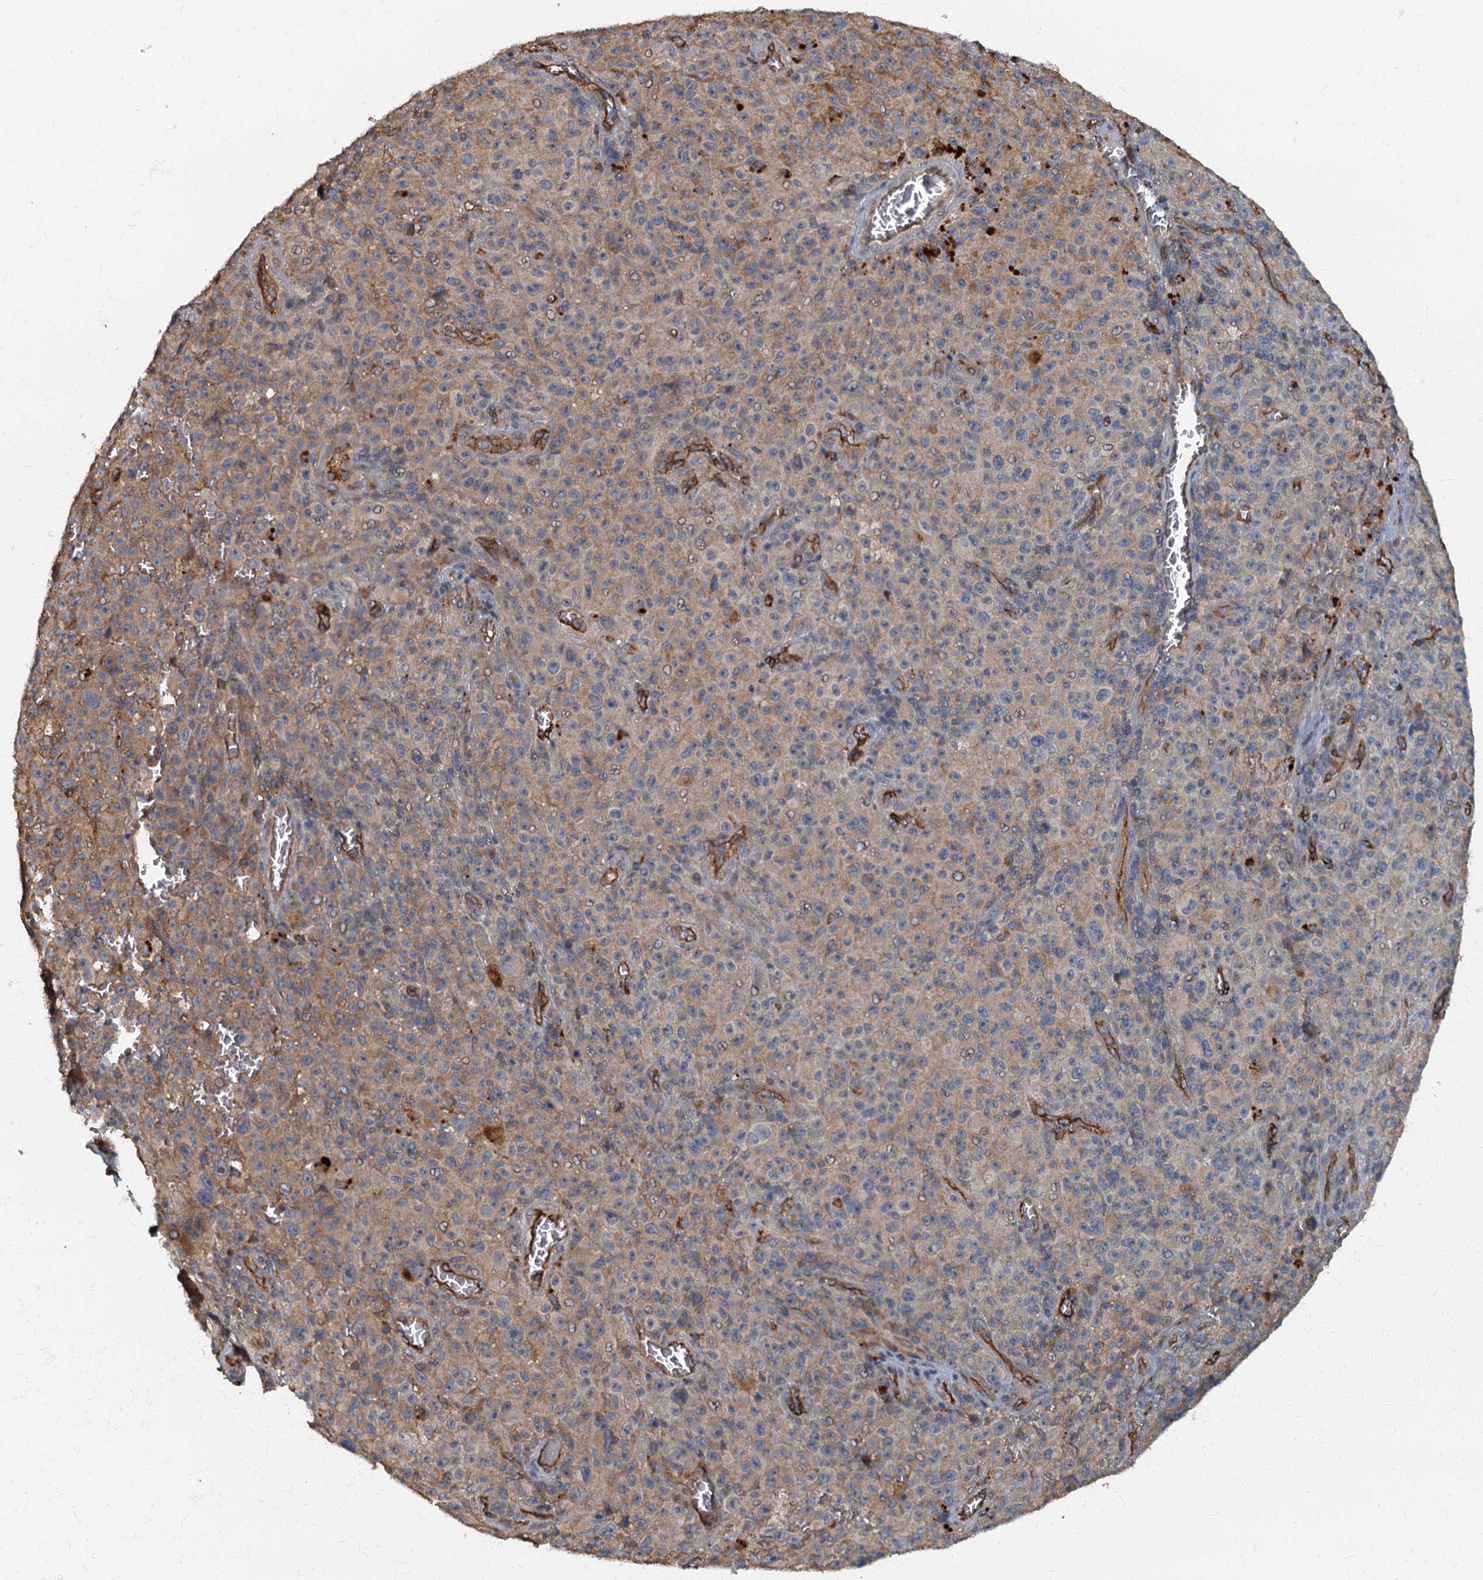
{"staining": {"intensity": "weak", "quantity": "25%-75%", "location": "cytoplasmic/membranous"}, "tissue": "melanoma", "cell_type": "Tumor cells", "image_type": "cancer", "snomed": [{"axis": "morphology", "description": "Malignant melanoma, NOS"}, {"axis": "topography", "description": "Skin"}], "caption": "A photomicrograph of human melanoma stained for a protein reveals weak cytoplasmic/membranous brown staining in tumor cells.", "gene": "ARL11", "patient": {"sex": "female", "age": 82}}